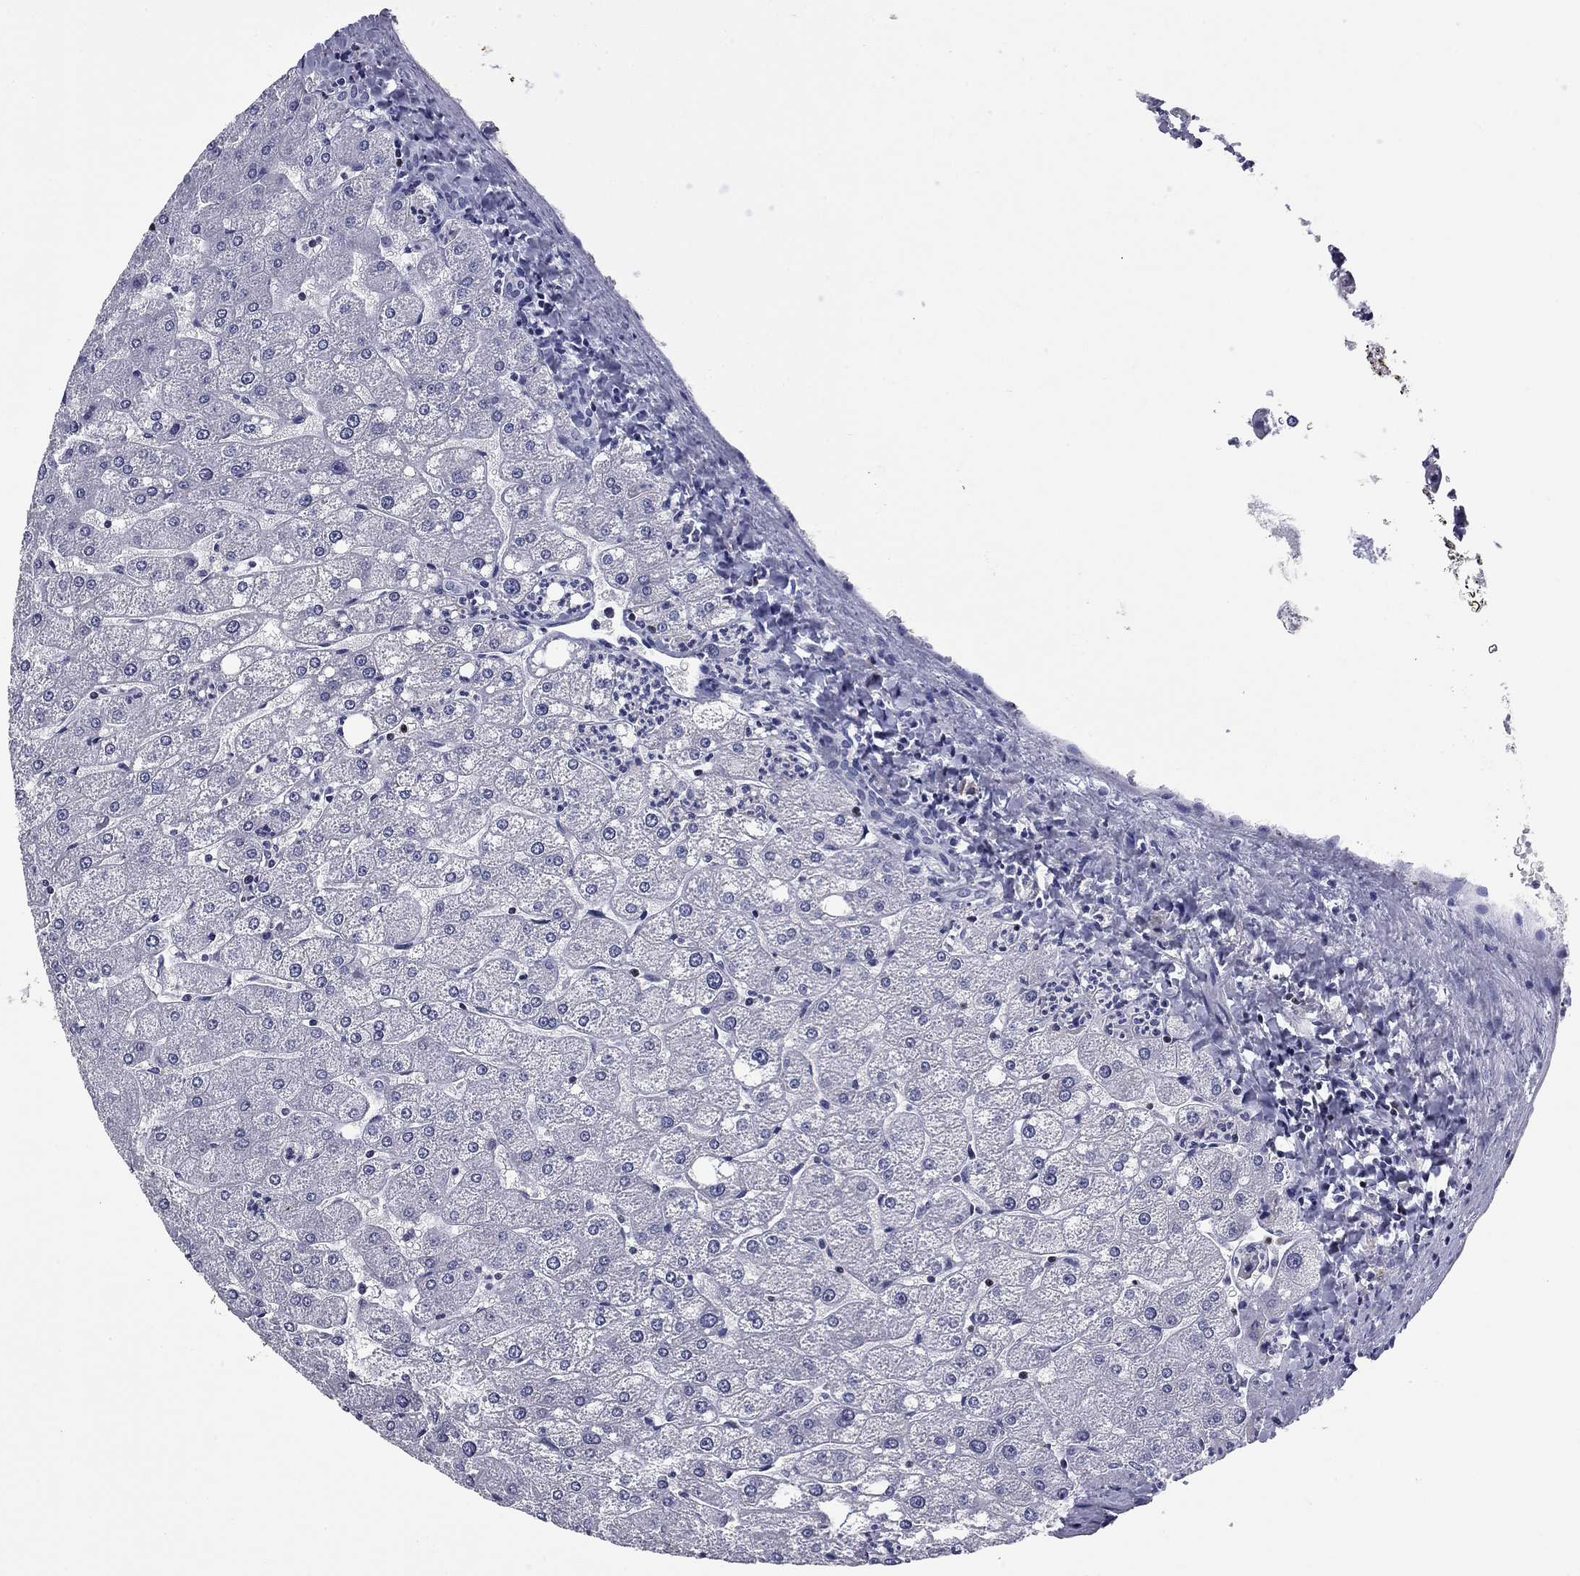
{"staining": {"intensity": "negative", "quantity": "none", "location": "none"}, "tissue": "liver", "cell_type": "Cholangiocytes", "image_type": "normal", "snomed": [{"axis": "morphology", "description": "Normal tissue, NOS"}, {"axis": "topography", "description": "Liver"}], "caption": "Human liver stained for a protein using IHC shows no positivity in cholangiocytes.", "gene": "IKZF3", "patient": {"sex": "male", "age": 67}}